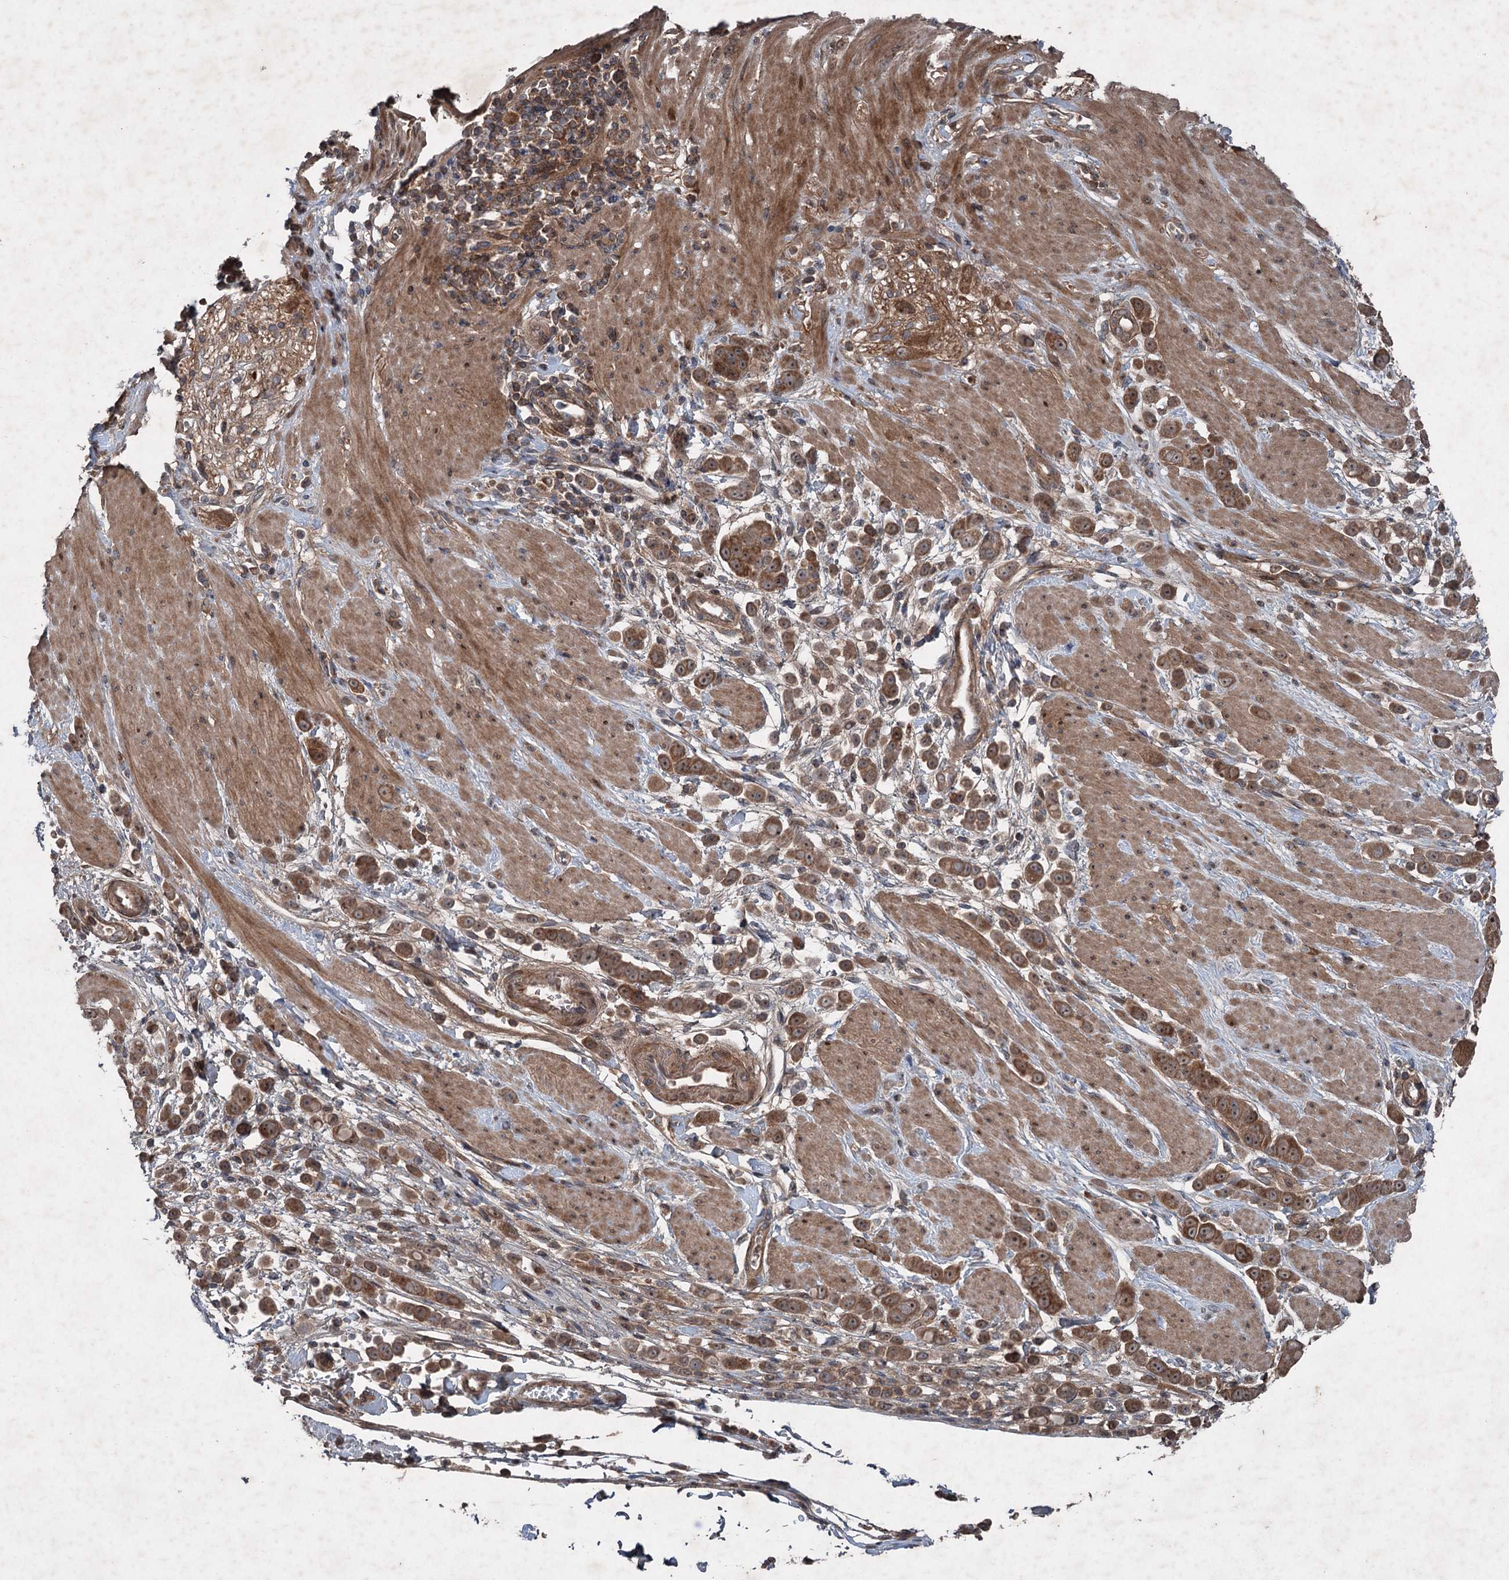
{"staining": {"intensity": "moderate", "quantity": ">75%", "location": "cytoplasmic/membranous,nuclear"}, "tissue": "pancreatic cancer", "cell_type": "Tumor cells", "image_type": "cancer", "snomed": [{"axis": "morphology", "description": "Normal tissue, NOS"}, {"axis": "morphology", "description": "Adenocarcinoma, NOS"}, {"axis": "topography", "description": "Pancreas"}], "caption": "Immunohistochemical staining of pancreatic adenocarcinoma exhibits medium levels of moderate cytoplasmic/membranous and nuclear protein expression in about >75% of tumor cells.", "gene": "ALAS1", "patient": {"sex": "female", "age": 64}}